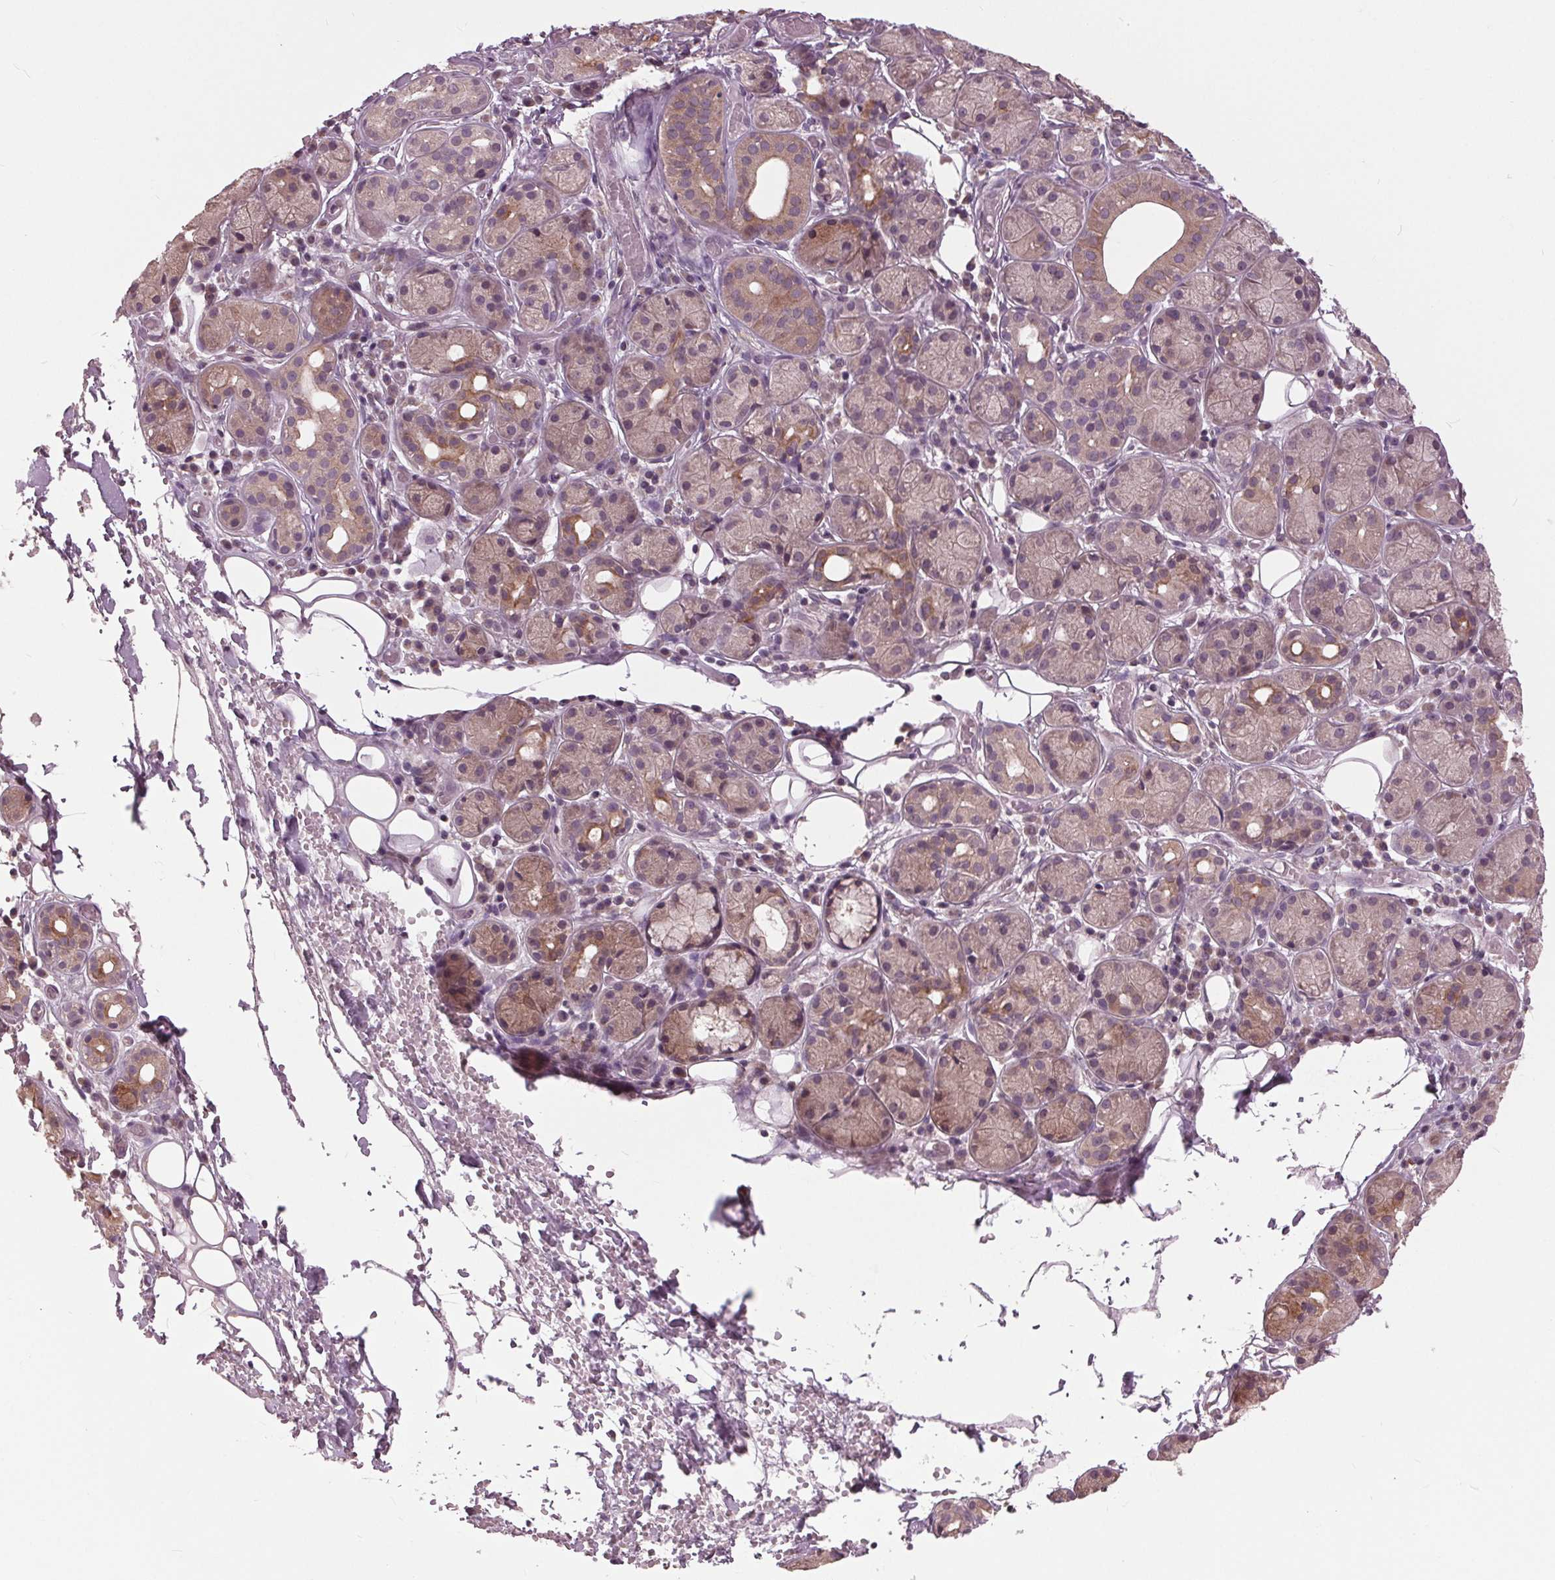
{"staining": {"intensity": "weak", "quantity": "<25%", "location": "cytoplasmic/membranous"}, "tissue": "salivary gland", "cell_type": "Glandular cells", "image_type": "normal", "snomed": [{"axis": "morphology", "description": "Normal tissue, NOS"}, {"axis": "topography", "description": "Salivary gland"}, {"axis": "topography", "description": "Peripheral nerve tissue"}], "caption": "Immunohistochemistry (IHC) photomicrograph of unremarkable salivary gland stained for a protein (brown), which exhibits no staining in glandular cells.", "gene": "SIGLEC6", "patient": {"sex": "male", "age": 71}}